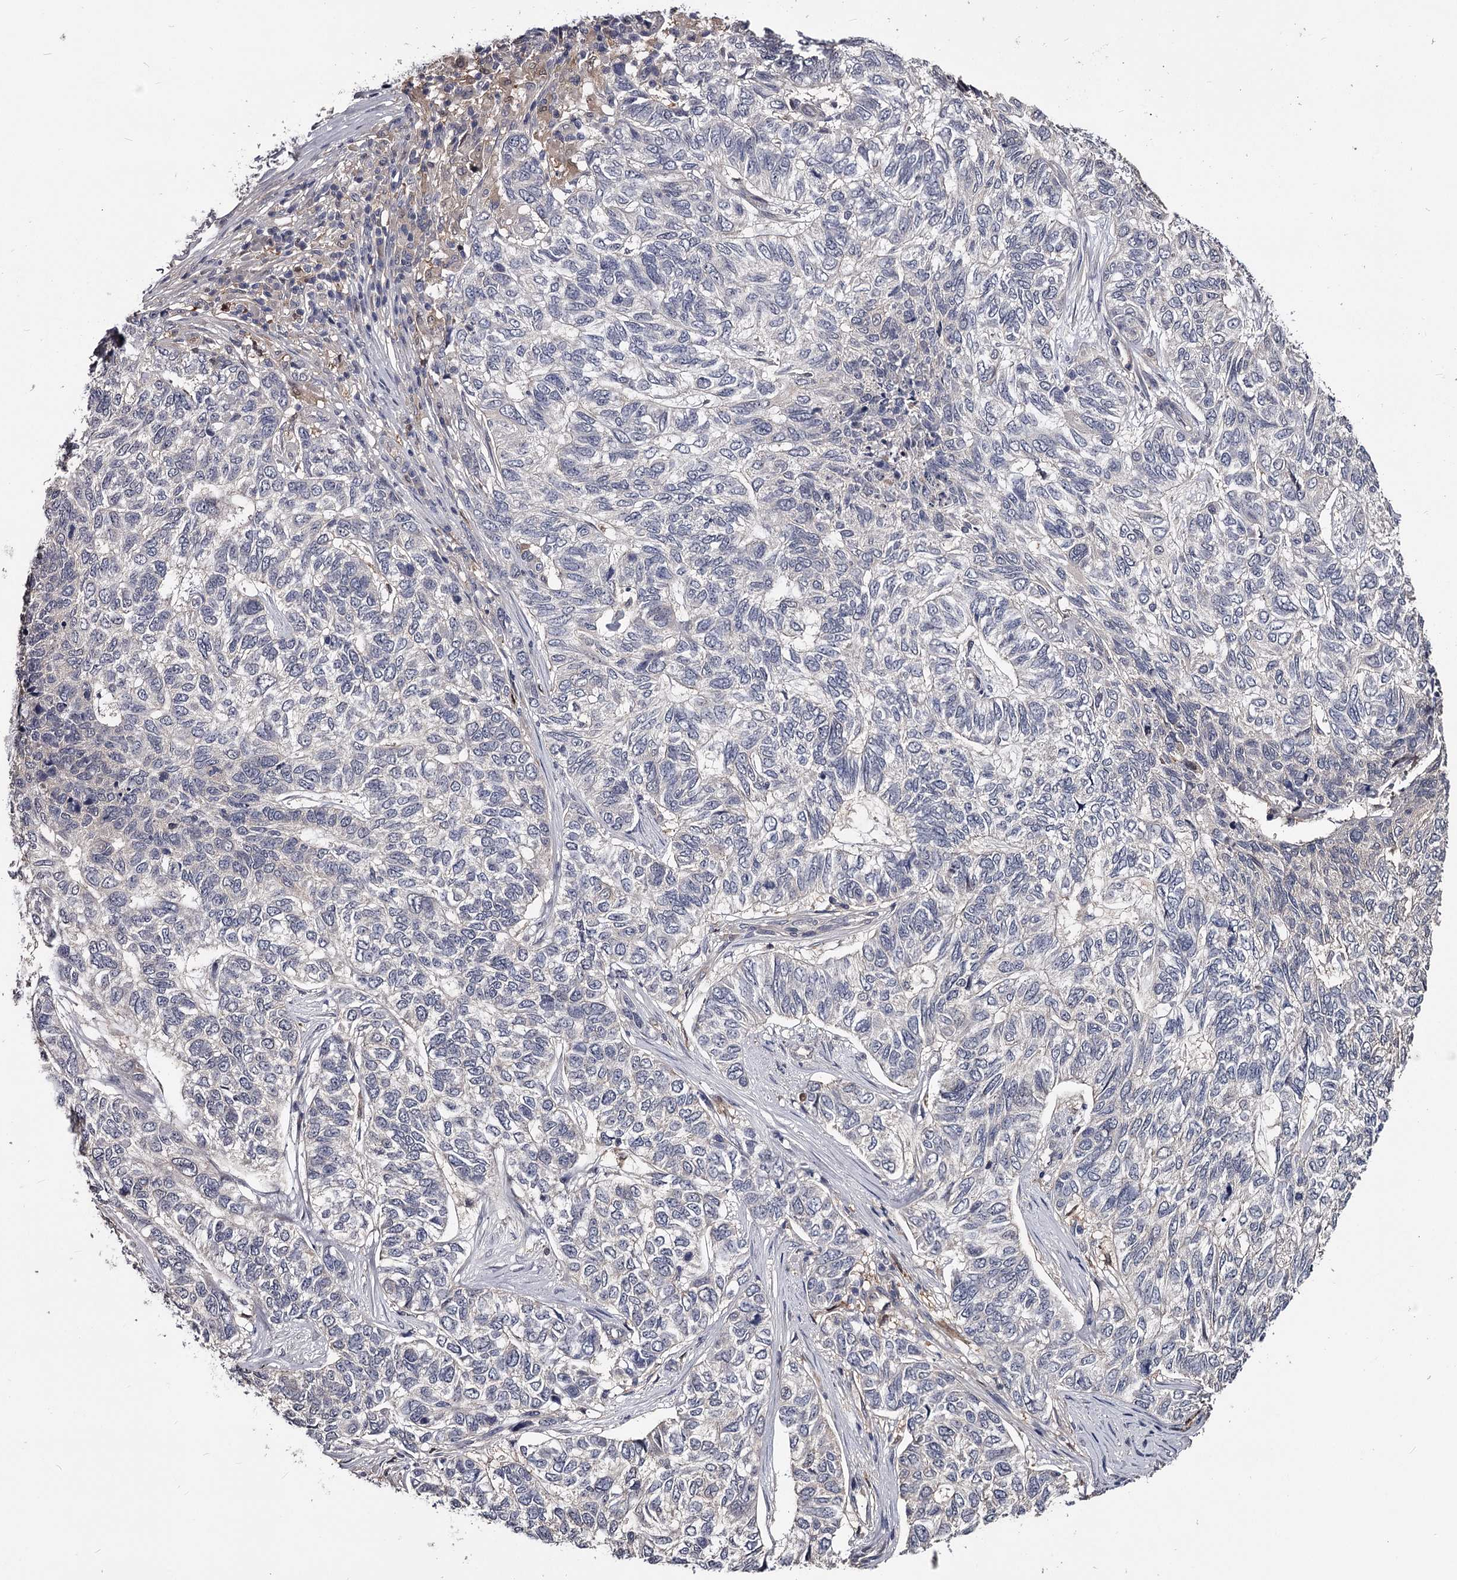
{"staining": {"intensity": "negative", "quantity": "none", "location": "none"}, "tissue": "skin cancer", "cell_type": "Tumor cells", "image_type": "cancer", "snomed": [{"axis": "morphology", "description": "Basal cell carcinoma"}, {"axis": "topography", "description": "Skin"}], "caption": "DAB (3,3'-diaminobenzidine) immunohistochemical staining of basal cell carcinoma (skin) demonstrates no significant staining in tumor cells.", "gene": "GSTO1", "patient": {"sex": "female", "age": 65}}